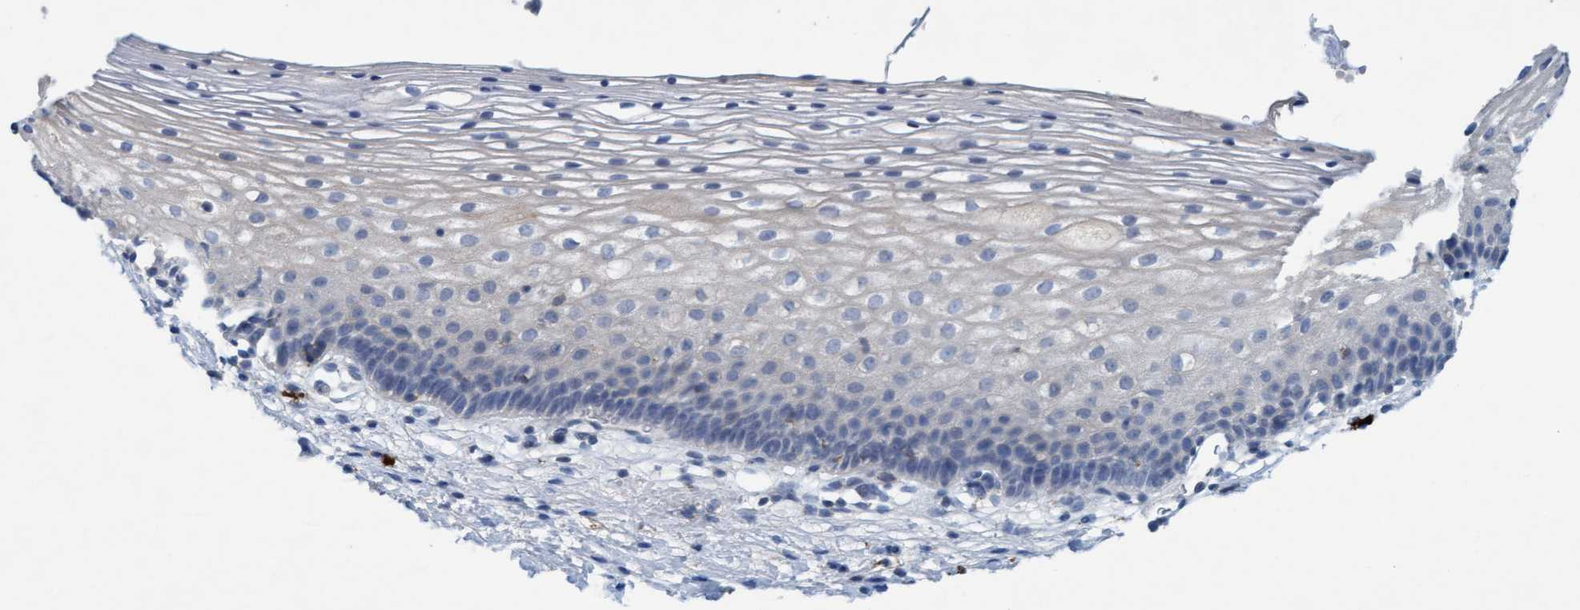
{"staining": {"intensity": "moderate", "quantity": "25%-75%", "location": "cytoplasmic/membranous"}, "tissue": "cervix", "cell_type": "Glandular cells", "image_type": "normal", "snomed": [{"axis": "morphology", "description": "Normal tissue, NOS"}, {"axis": "topography", "description": "Cervix"}], "caption": "Immunohistochemistry (IHC) (DAB) staining of normal cervix shows moderate cytoplasmic/membranous protein staining in approximately 25%-75% of glandular cells. The staining was performed using DAB to visualize the protein expression in brown, while the nuclei were stained in blue with hematoxylin (Magnification: 20x).", "gene": "SIGIRR", "patient": {"sex": "female", "age": 72}}